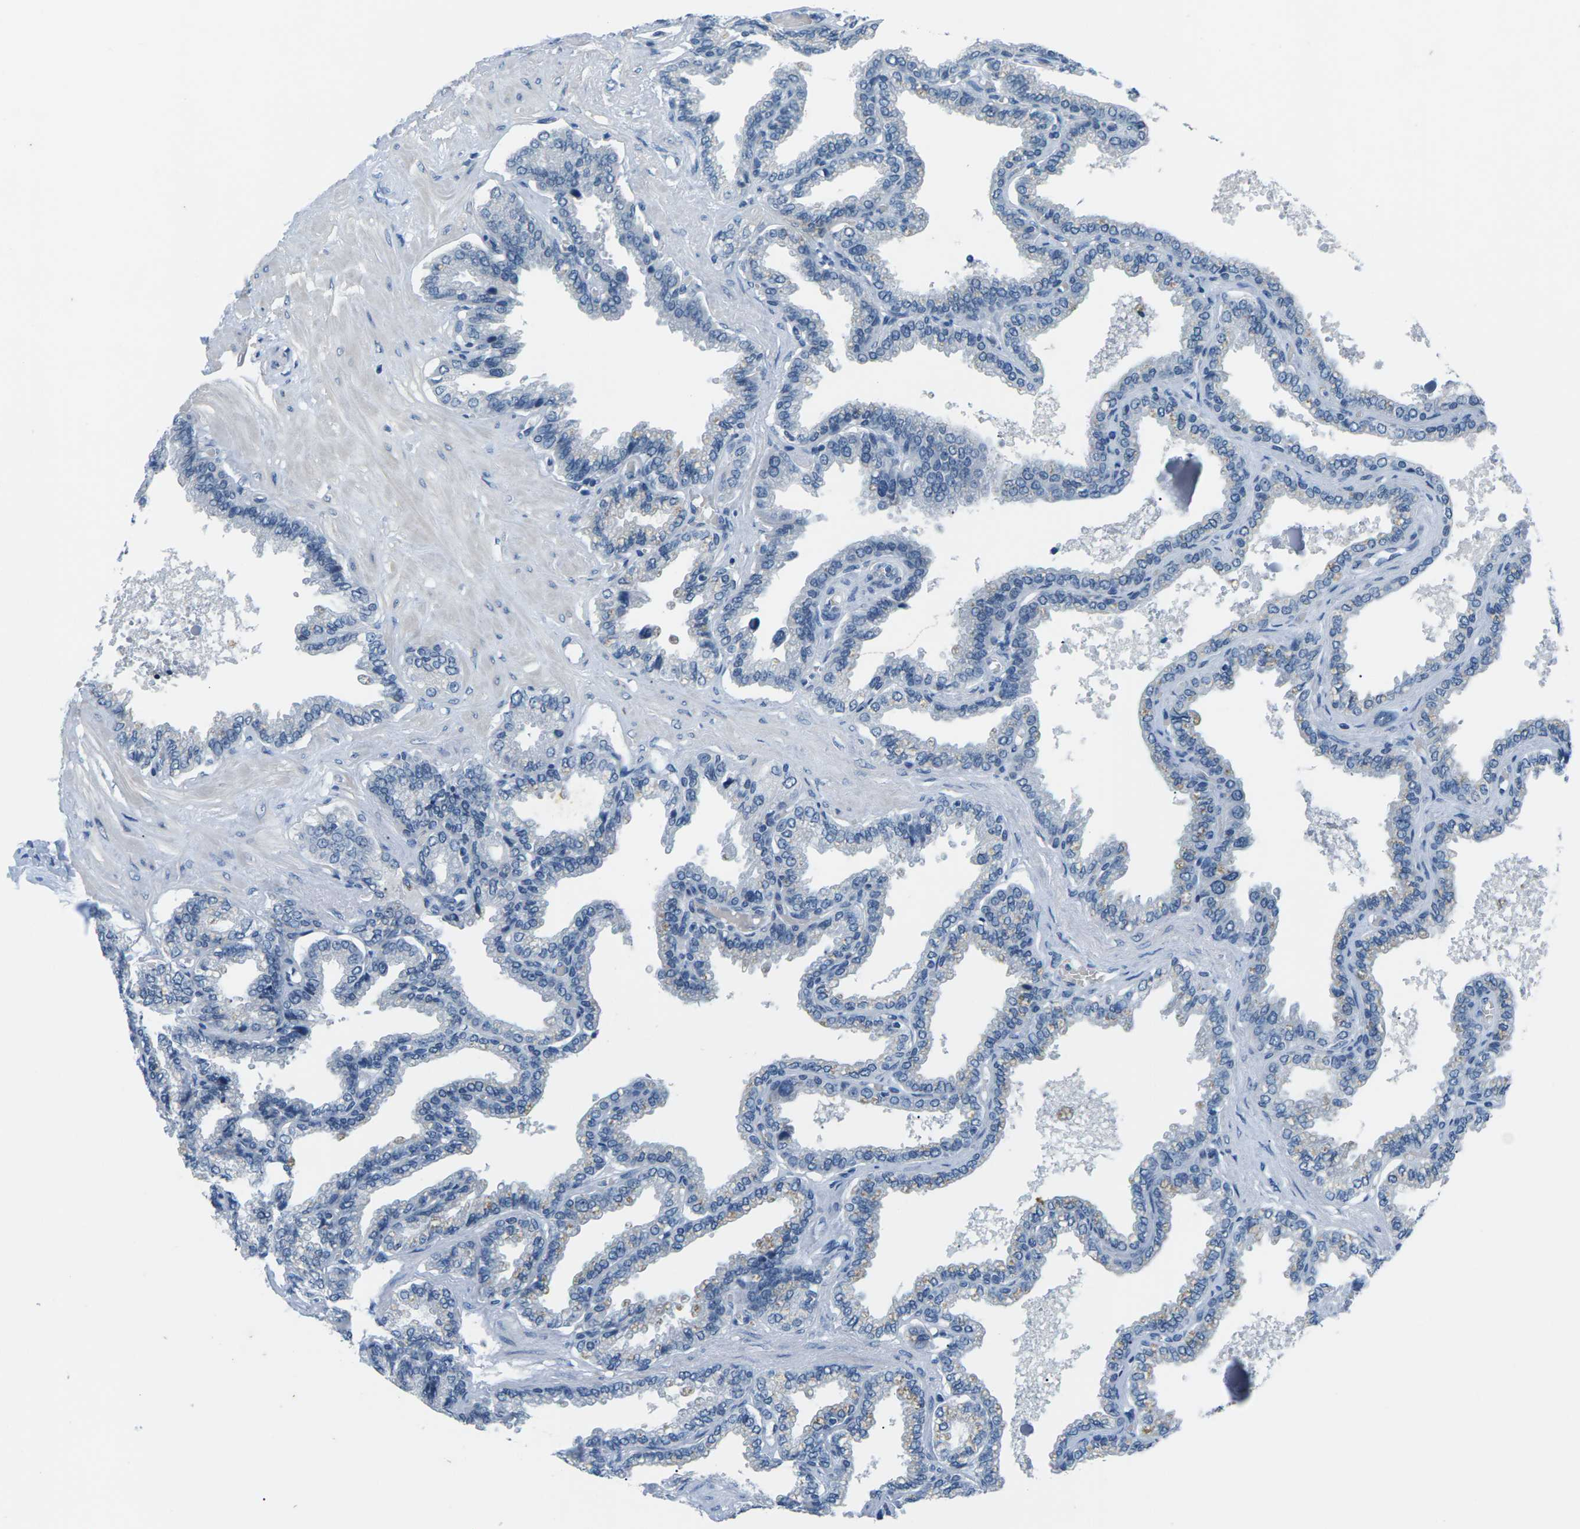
{"staining": {"intensity": "negative", "quantity": "none", "location": "none"}, "tissue": "seminal vesicle", "cell_type": "Glandular cells", "image_type": "normal", "snomed": [{"axis": "morphology", "description": "Normal tissue, NOS"}, {"axis": "topography", "description": "Seminal veicle"}], "caption": "Immunohistochemical staining of benign human seminal vesicle reveals no significant expression in glandular cells. The staining was performed using DAB (3,3'-diaminobenzidine) to visualize the protein expression in brown, while the nuclei were stained in blue with hematoxylin (Magnification: 20x).", "gene": "UMOD", "patient": {"sex": "male", "age": 46}}